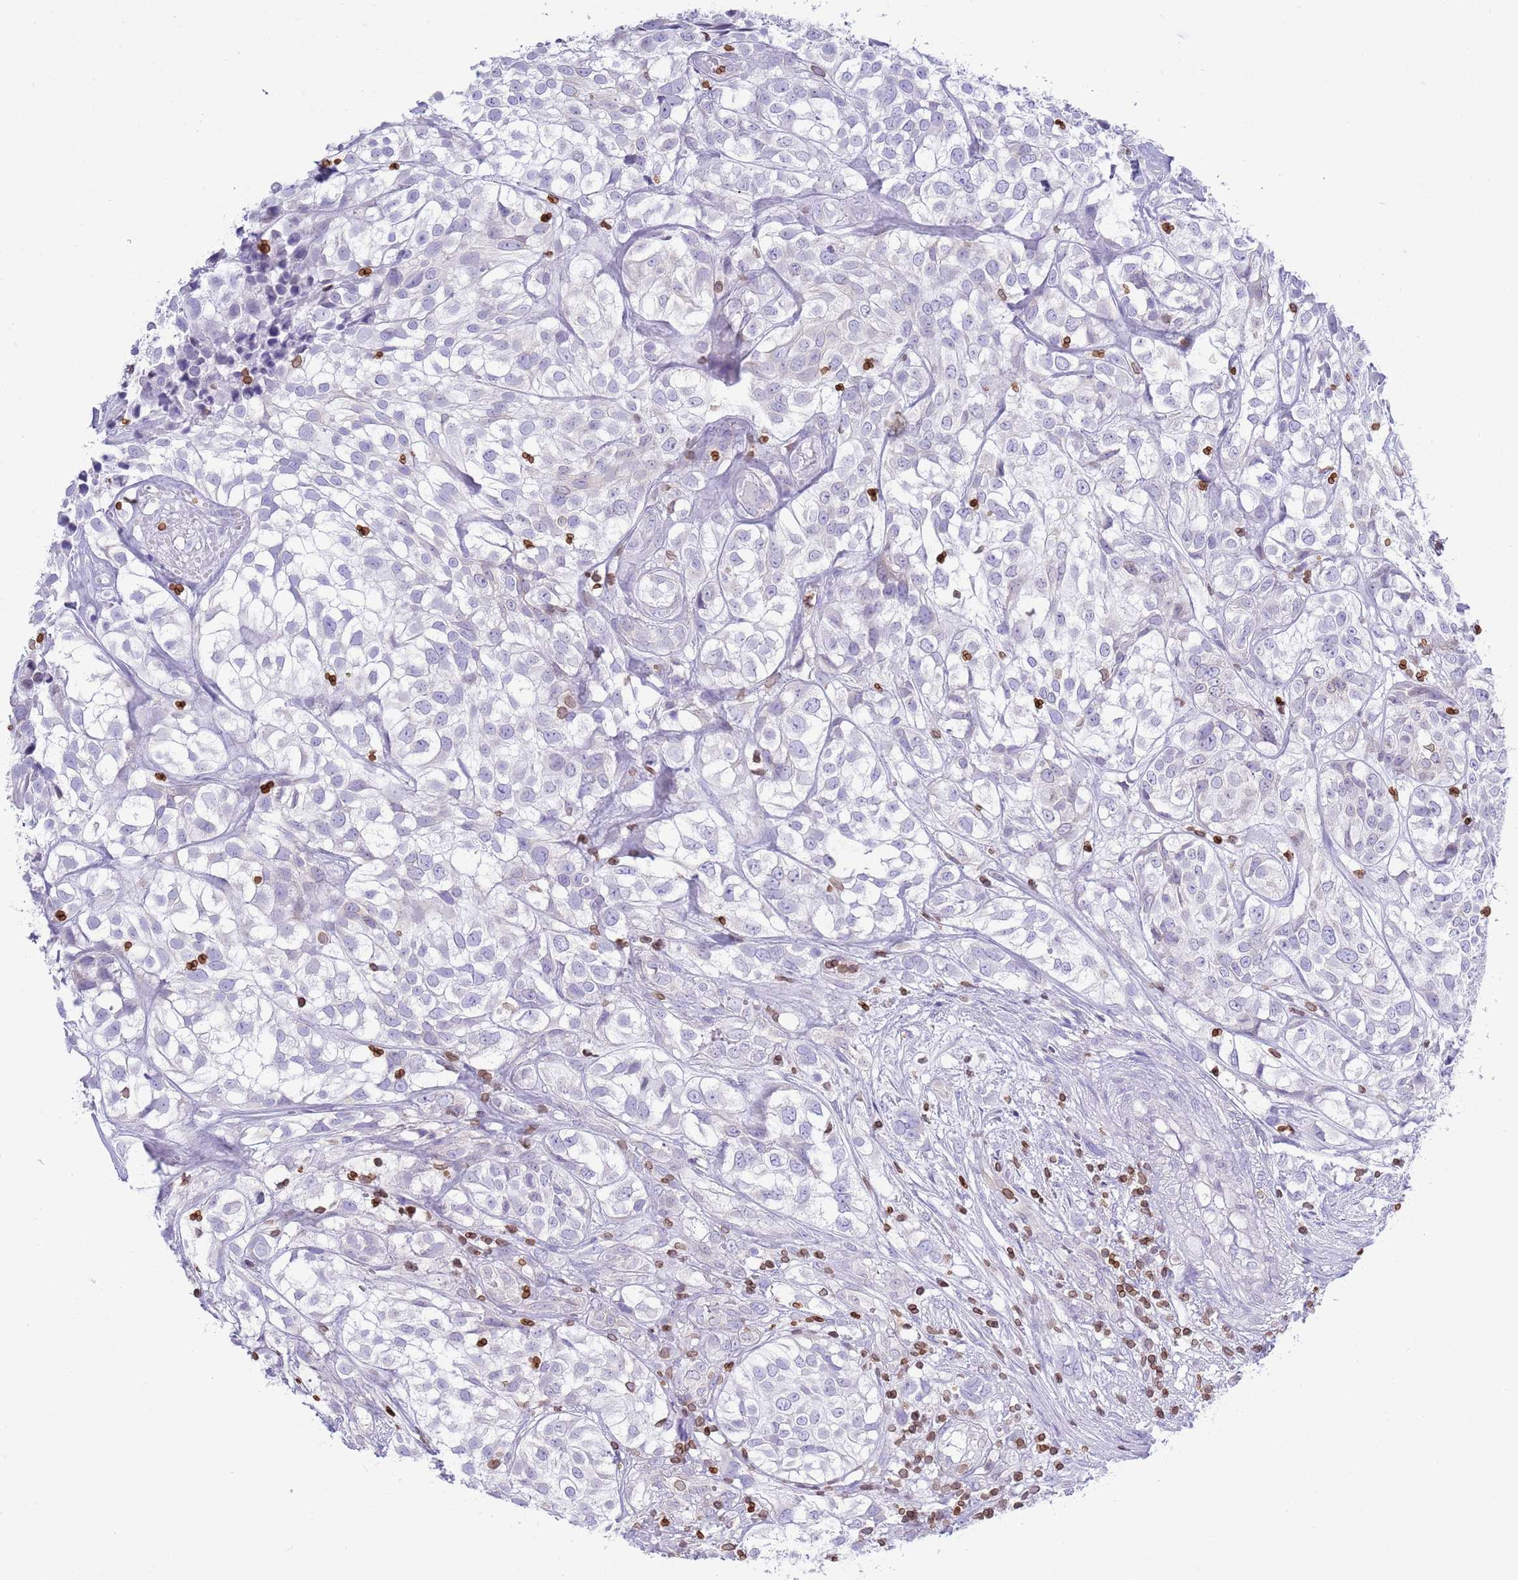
{"staining": {"intensity": "negative", "quantity": "none", "location": "none"}, "tissue": "urothelial cancer", "cell_type": "Tumor cells", "image_type": "cancer", "snomed": [{"axis": "morphology", "description": "Urothelial carcinoma, High grade"}, {"axis": "topography", "description": "Urinary bladder"}], "caption": "Immunohistochemistry micrograph of neoplastic tissue: human urothelial carcinoma (high-grade) stained with DAB shows no significant protein expression in tumor cells.", "gene": "LBR", "patient": {"sex": "male", "age": 56}}